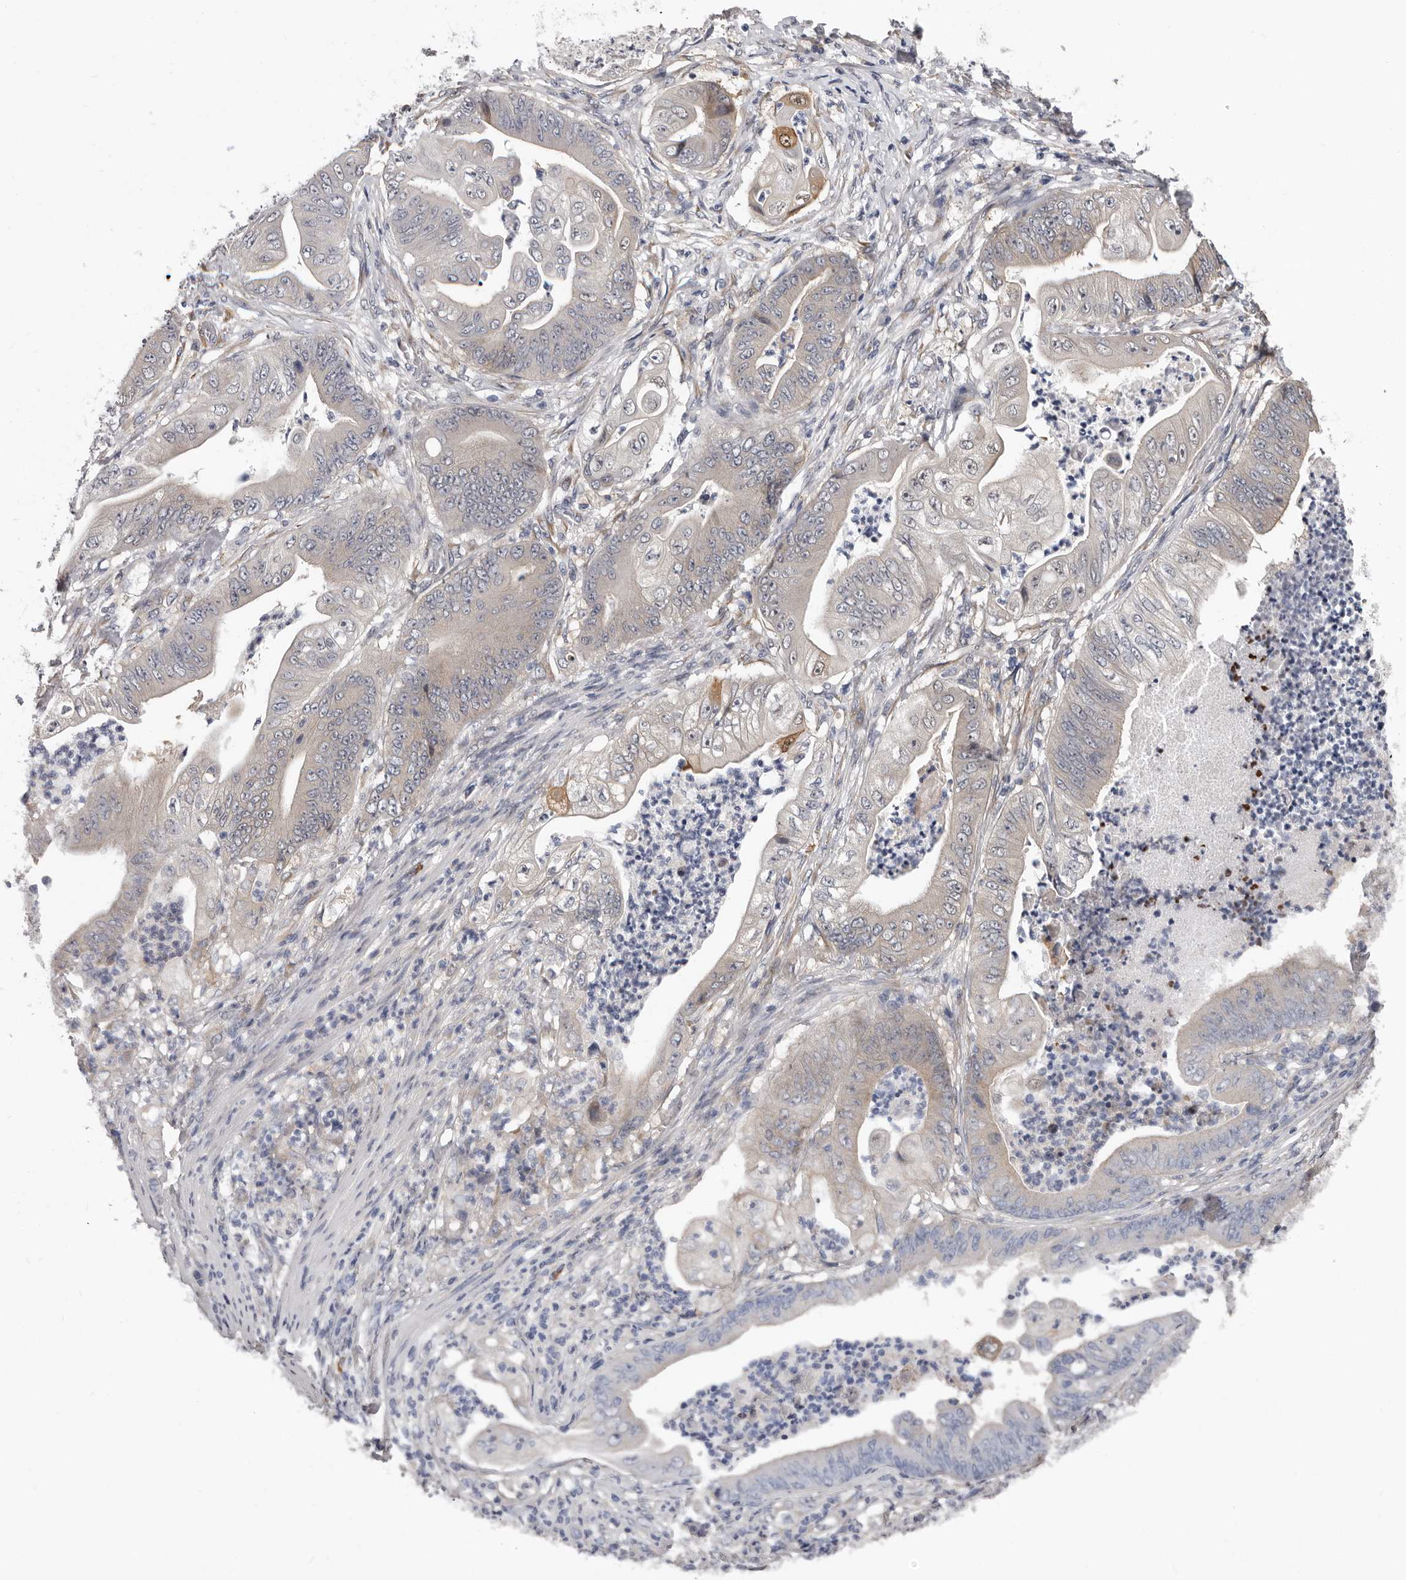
{"staining": {"intensity": "weak", "quantity": "<25%", "location": "cytoplasmic/membranous,nuclear"}, "tissue": "stomach cancer", "cell_type": "Tumor cells", "image_type": "cancer", "snomed": [{"axis": "morphology", "description": "Adenocarcinoma, NOS"}, {"axis": "topography", "description": "Stomach"}], "caption": "DAB (3,3'-diaminobenzidine) immunohistochemical staining of stomach adenocarcinoma demonstrates no significant positivity in tumor cells.", "gene": "MED8", "patient": {"sex": "male", "age": 62}}